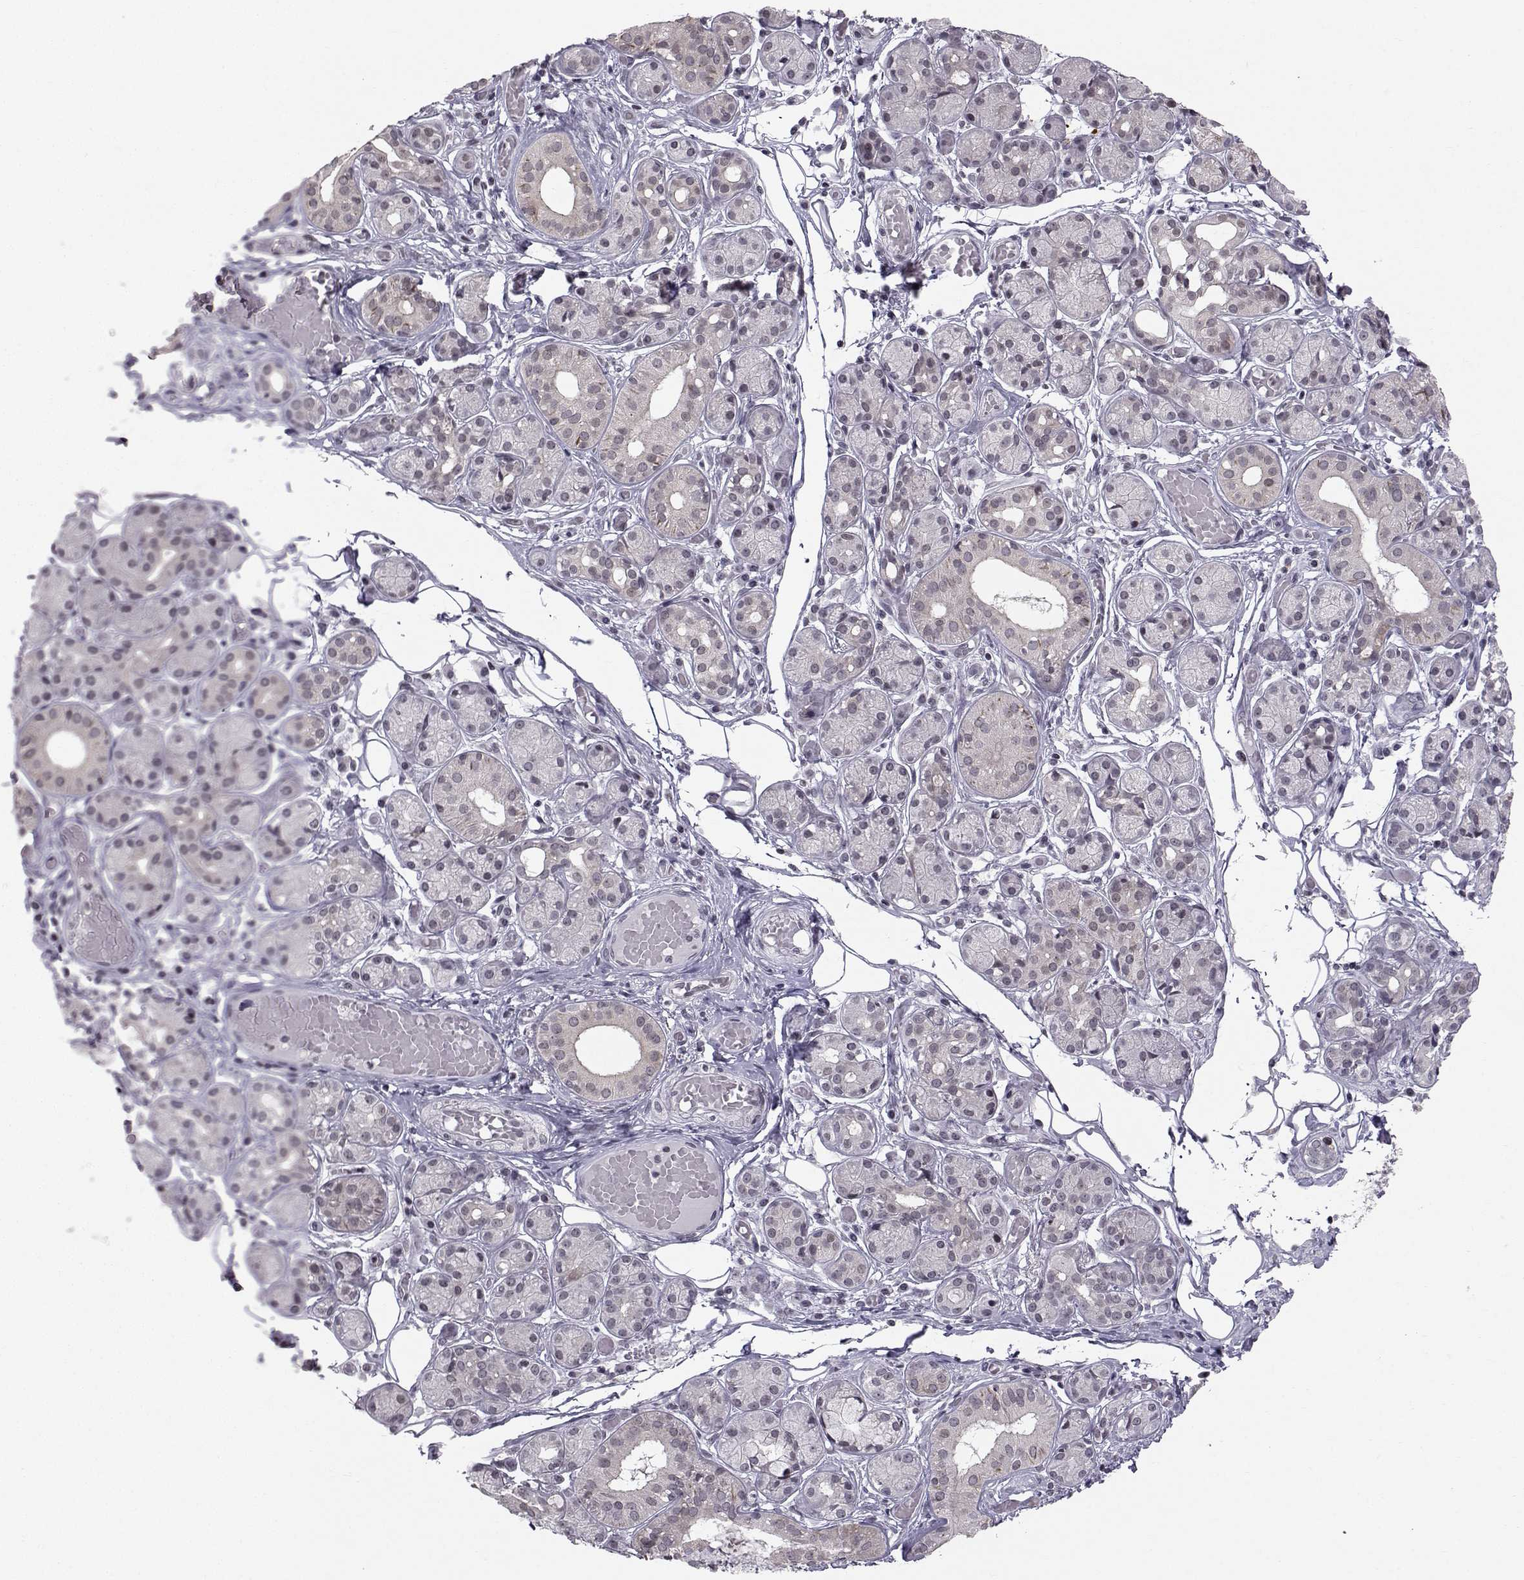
{"staining": {"intensity": "strong", "quantity": "<25%", "location": "nuclear"}, "tissue": "salivary gland", "cell_type": "Glandular cells", "image_type": "normal", "snomed": [{"axis": "morphology", "description": "Normal tissue, NOS"}, {"axis": "topography", "description": "Salivary gland"}, {"axis": "topography", "description": "Peripheral nerve tissue"}], "caption": "Immunohistochemical staining of unremarkable human salivary gland exhibits medium levels of strong nuclear expression in approximately <25% of glandular cells.", "gene": "MARCHF4", "patient": {"sex": "male", "age": 71}}